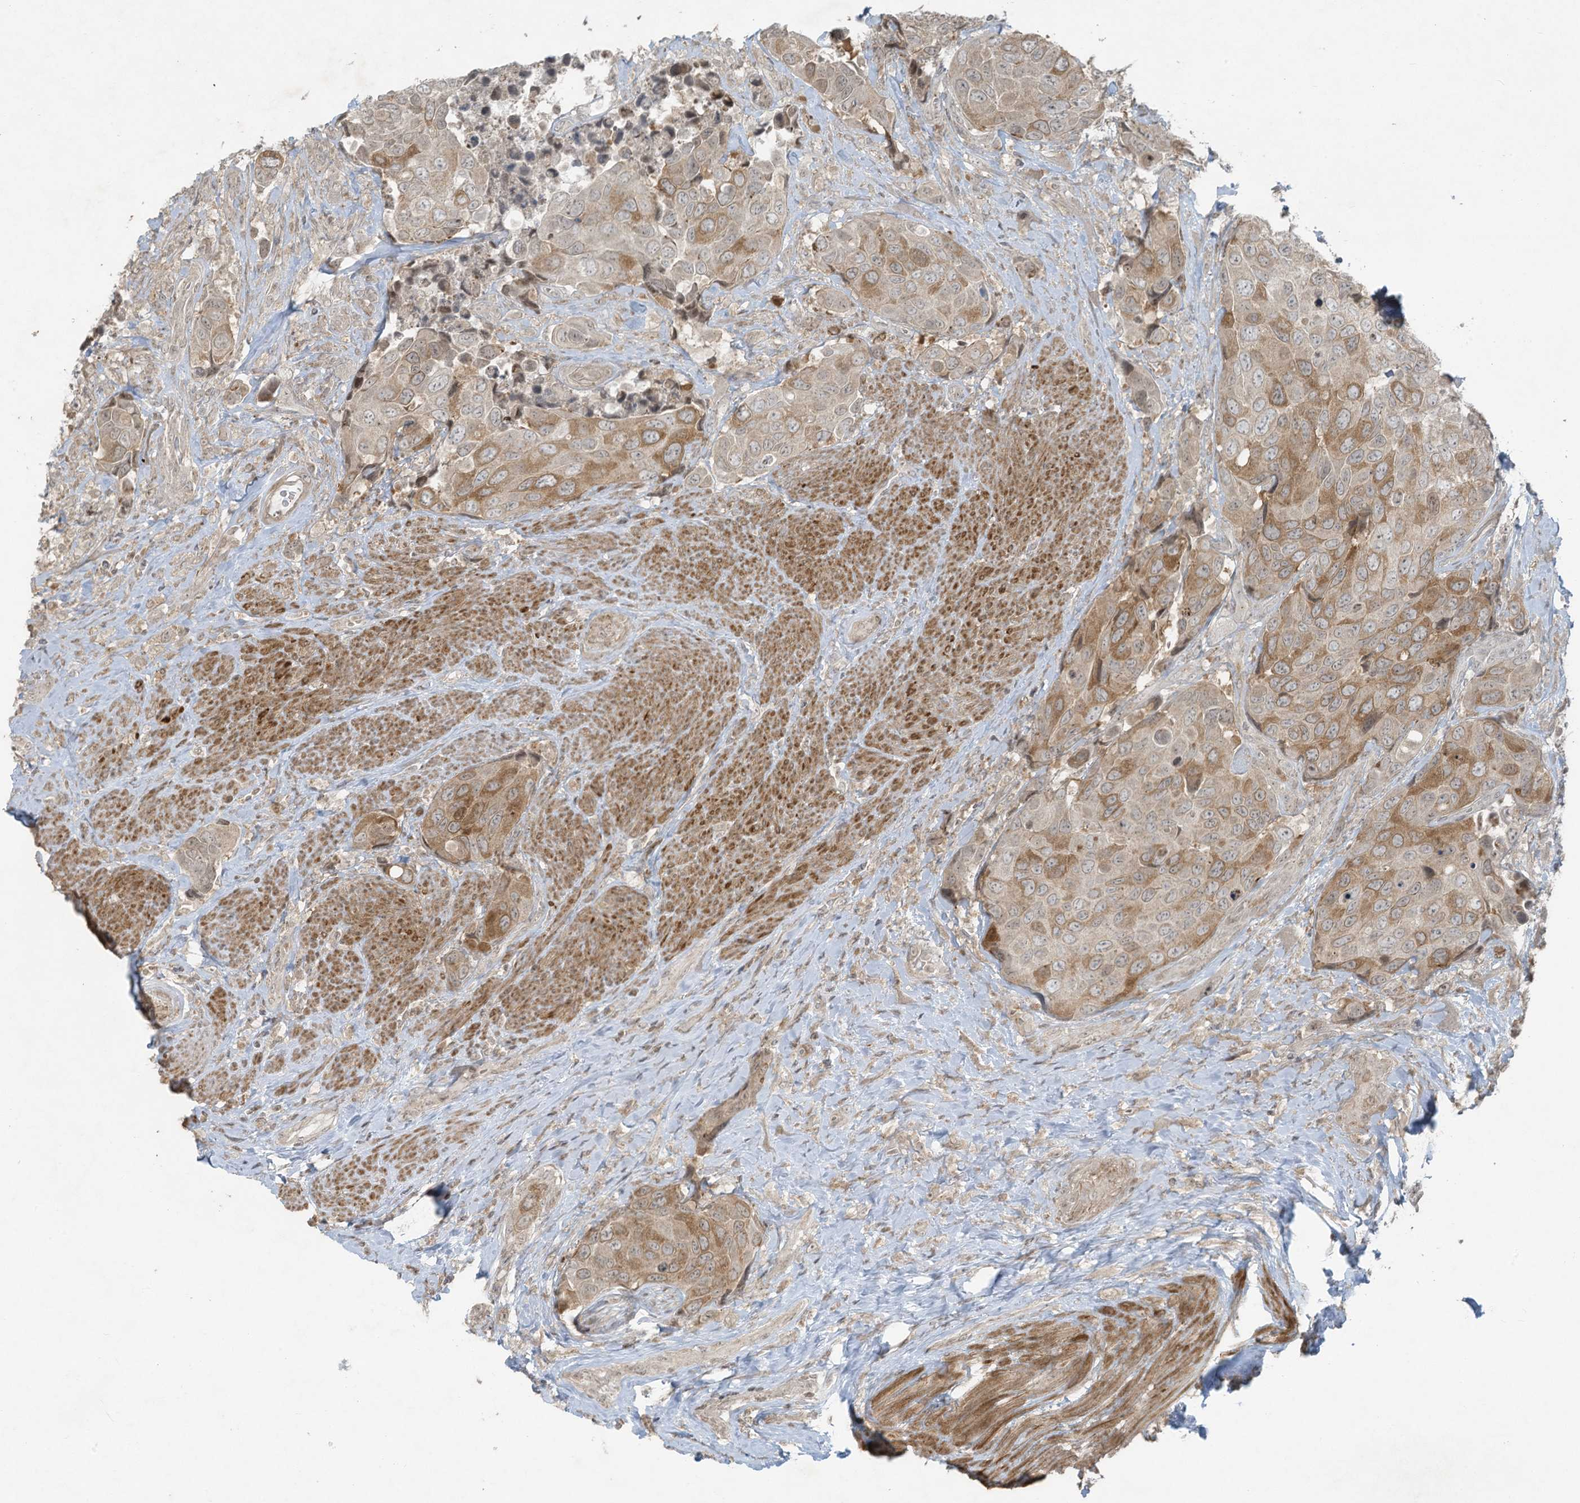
{"staining": {"intensity": "moderate", "quantity": "<25%", "location": "cytoplasmic/membranous"}, "tissue": "urothelial cancer", "cell_type": "Tumor cells", "image_type": "cancer", "snomed": [{"axis": "morphology", "description": "Urothelial carcinoma, High grade"}, {"axis": "topography", "description": "Urinary bladder"}], "caption": "Immunohistochemical staining of human urothelial cancer reveals low levels of moderate cytoplasmic/membranous staining in approximately <25% of tumor cells.", "gene": "ZNF263", "patient": {"sex": "male", "age": 74}}